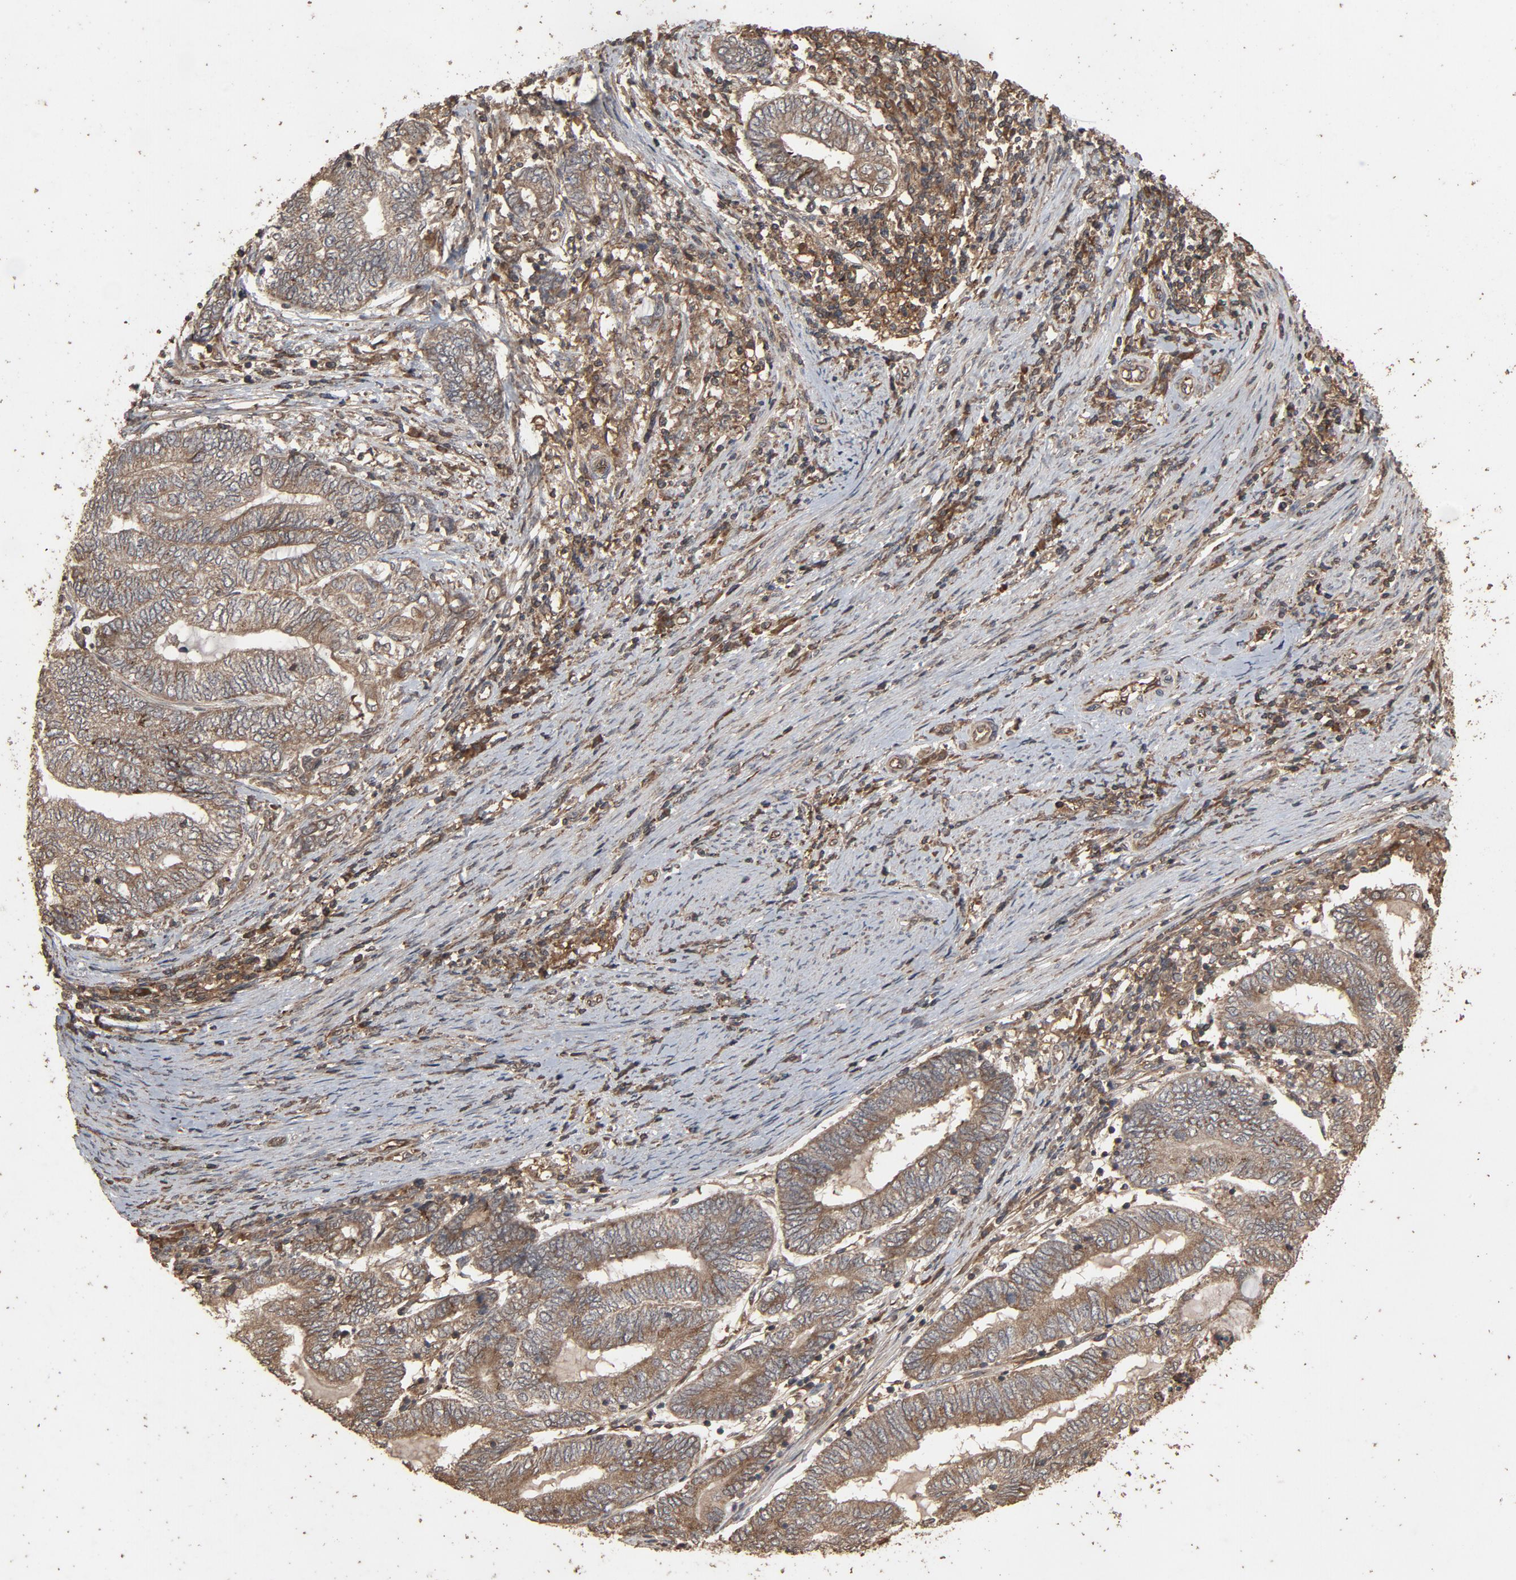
{"staining": {"intensity": "moderate", "quantity": "25%-75%", "location": "cytoplasmic/membranous"}, "tissue": "endometrial cancer", "cell_type": "Tumor cells", "image_type": "cancer", "snomed": [{"axis": "morphology", "description": "Adenocarcinoma, NOS"}, {"axis": "topography", "description": "Uterus"}, {"axis": "topography", "description": "Endometrium"}], "caption": "Endometrial adenocarcinoma stained with a brown dye reveals moderate cytoplasmic/membranous positive staining in approximately 25%-75% of tumor cells.", "gene": "RPS6KA6", "patient": {"sex": "female", "age": 70}}